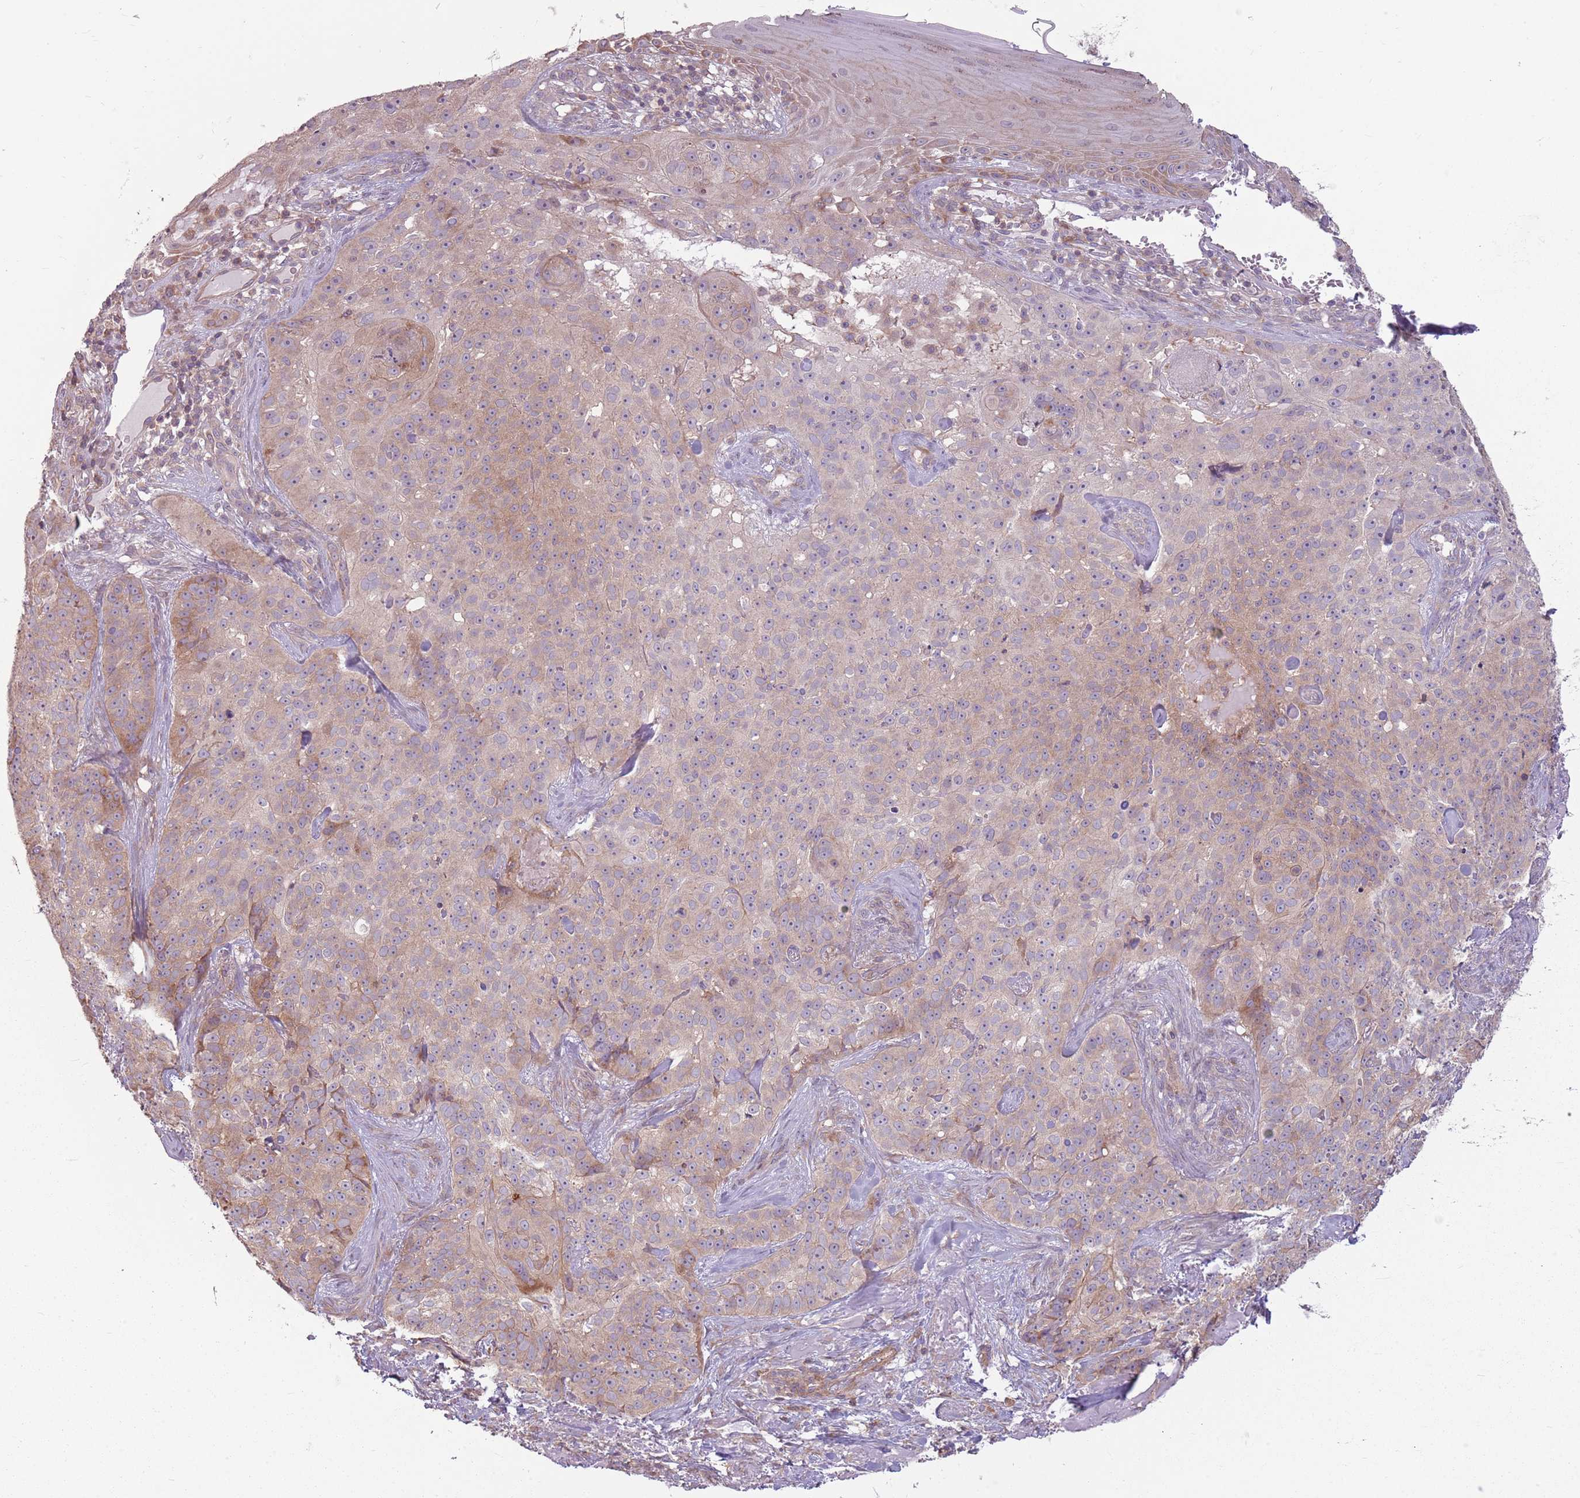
{"staining": {"intensity": "weak", "quantity": "25%-75%", "location": "cytoplasmic/membranous"}, "tissue": "skin cancer", "cell_type": "Tumor cells", "image_type": "cancer", "snomed": [{"axis": "morphology", "description": "Basal cell carcinoma"}, {"axis": "topography", "description": "Skin"}], "caption": "This is a micrograph of immunohistochemistry (IHC) staining of skin basal cell carcinoma, which shows weak positivity in the cytoplasmic/membranous of tumor cells.", "gene": "RPL21", "patient": {"sex": "female", "age": 92}}